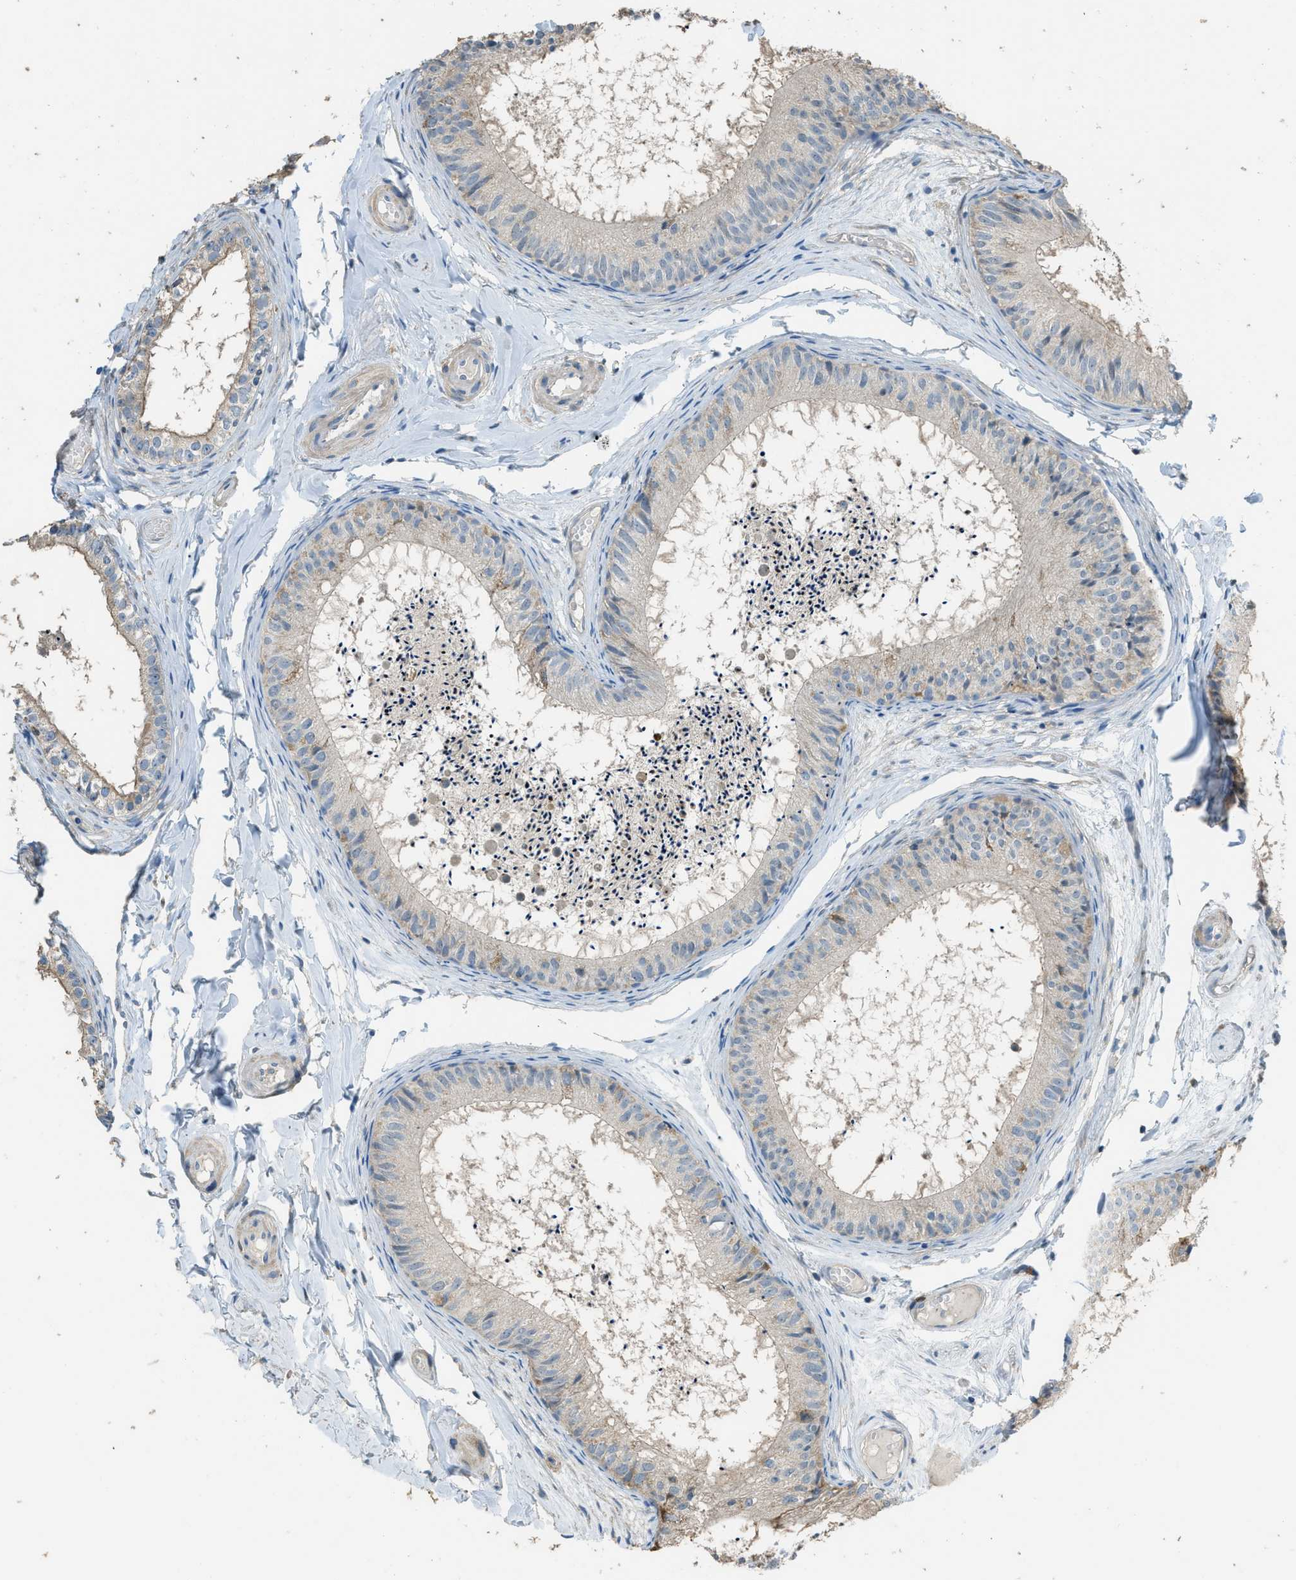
{"staining": {"intensity": "weak", "quantity": "<25%", "location": "cytoplasmic/membranous"}, "tissue": "epididymis", "cell_type": "Glandular cells", "image_type": "normal", "snomed": [{"axis": "morphology", "description": "Normal tissue, NOS"}, {"axis": "topography", "description": "Epididymis"}], "caption": "IHC histopathology image of normal epididymis: epididymis stained with DAB exhibits no significant protein staining in glandular cells.", "gene": "TIMD4", "patient": {"sex": "male", "age": 46}}